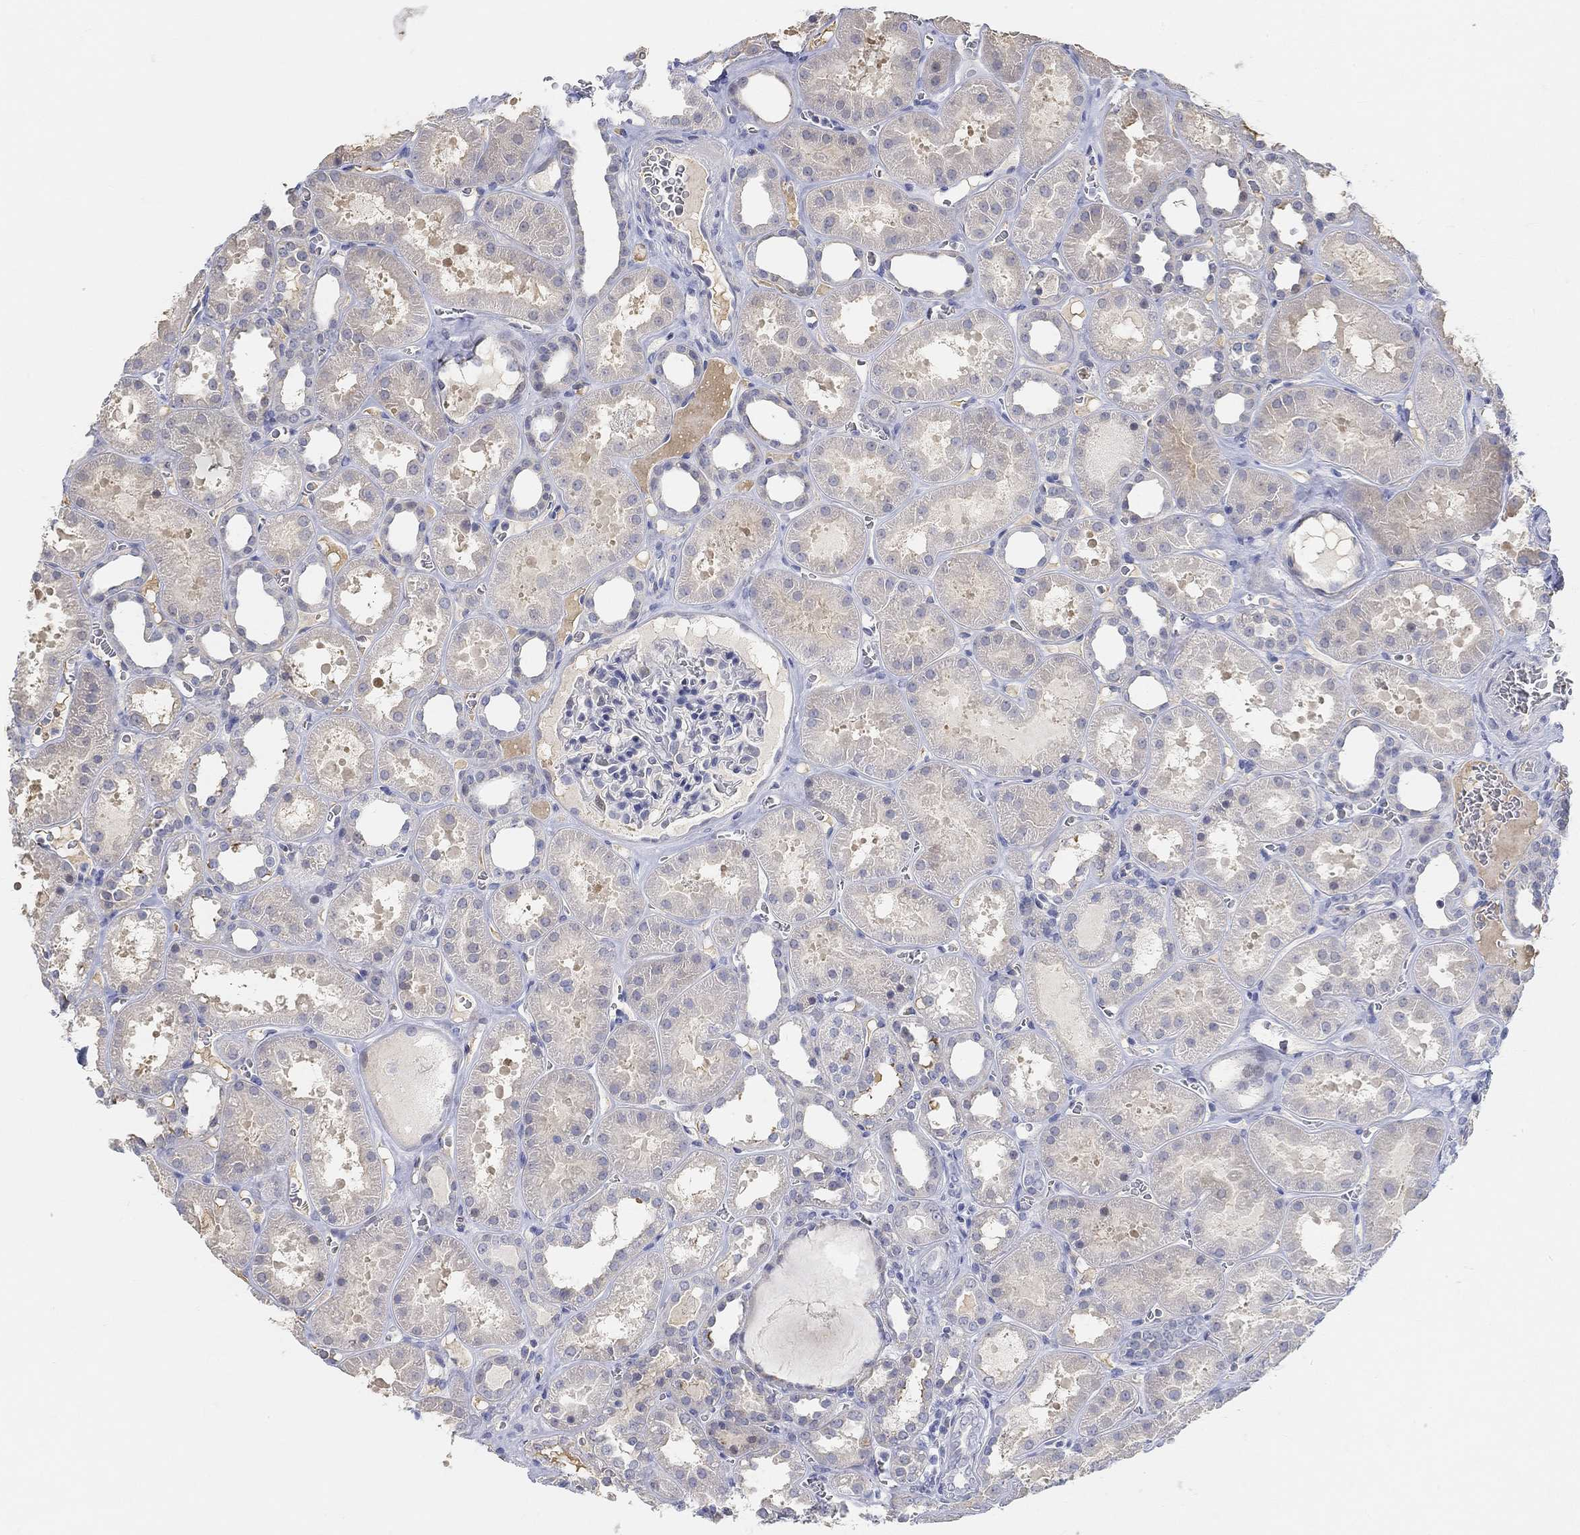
{"staining": {"intensity": "negative", "quantity": "none", "location": "none"}, "tissue": "kidney", "cell_type": "Cells in glomeruli", "image_type": "normal", "snomed": [{"axis": "morphology", "description": "Normal tissue, NOS"}, {"axis": "topography", "description": "Kidney"}], "caption": "Kidney stained for a protein using immunohistochemistry (IHC) displays no expression cells in glomeruli.", "gene": "SNTG2", "patient": {"sex": "female", "age": 41}}